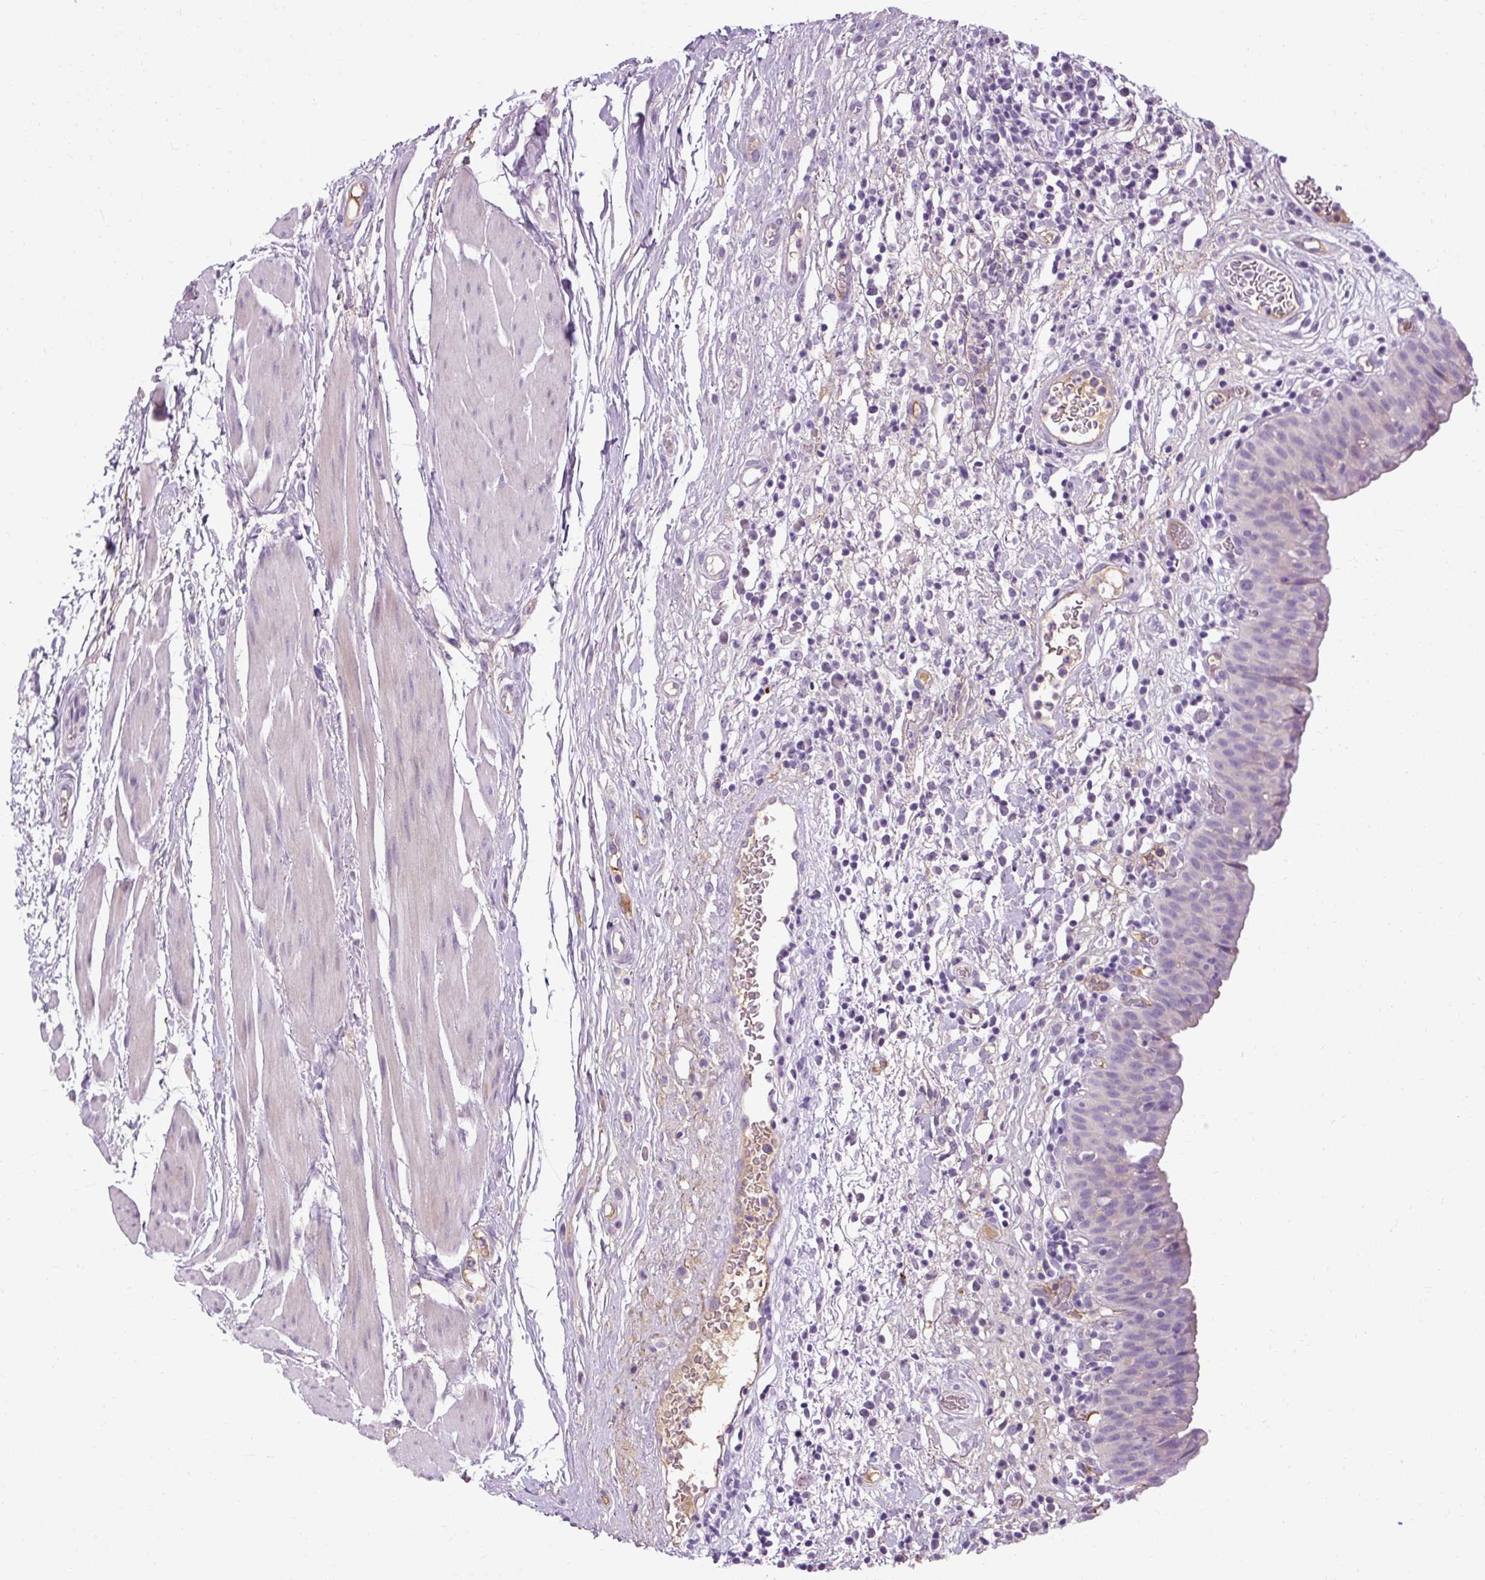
{"staining": {"intensity": "weak", "quantity": "<25%", "location": "cytoplasmic/membranous"}, "tissue": "urinary bladder", "cell_type": "Urothelial cells", "image_type": "normal", "snomed": [{"axis": "morphology", "description": "Normal tissue, NOS"}, {"axis": "morphology", "description": "Inflammation, NOS"}, {"axis": "topography", "description": "Urinary bladder"}], "caption": "Immunohistochemistry (IHC) of normal human urinary bladder demonstrates no positivity in urothelial cells.", "gene": "ARRDC2", "patient": {"sex": "male", "age": 57}}